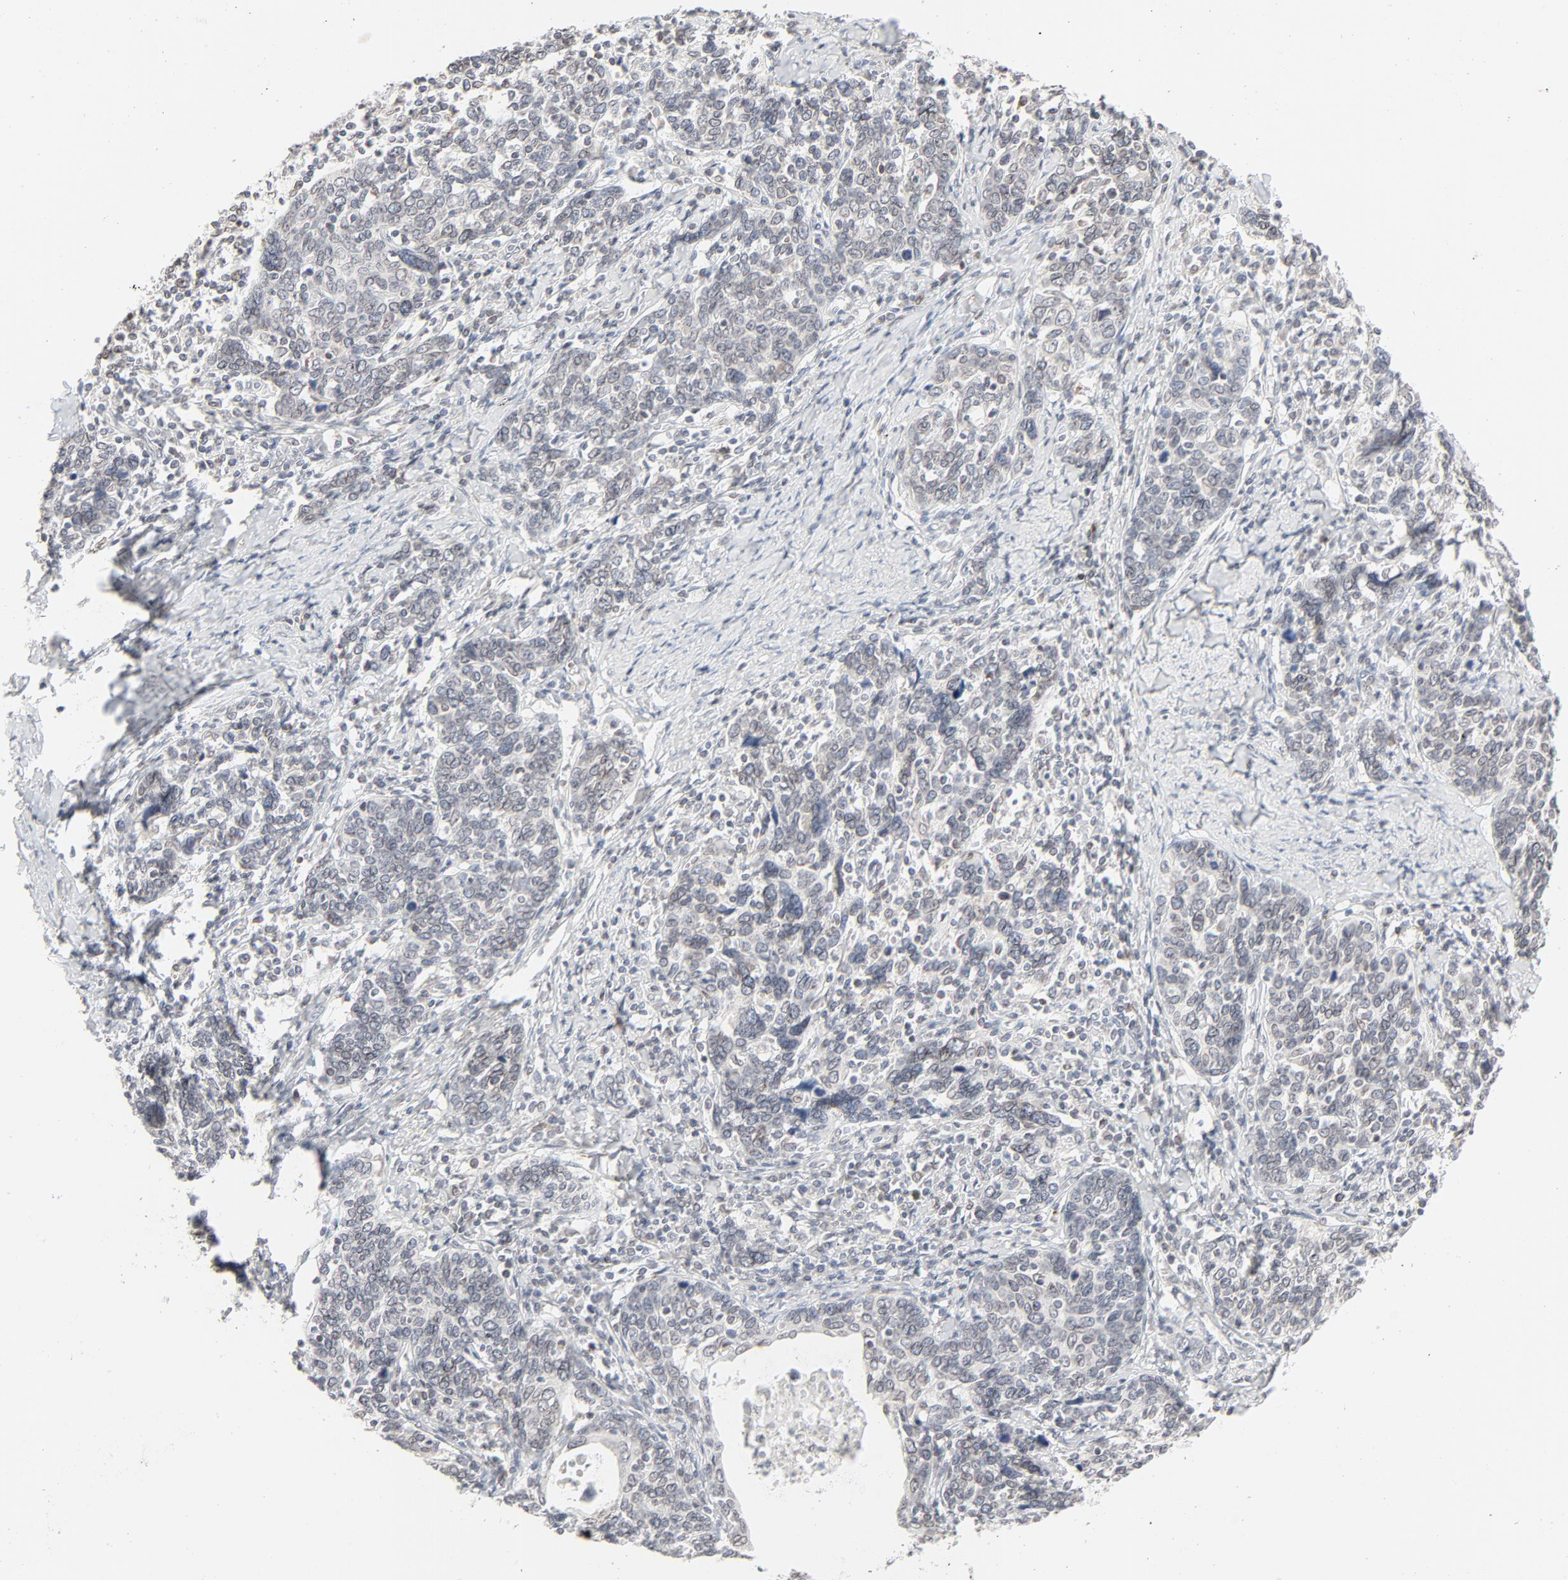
{"staining": {"intensity": "weak", "quantity": "<25%", "location": "cytoplasmic/membranous,nuclear"}, "tissue": "cervical cancer", "cell_type": "Tumor cells", "image_type": "cancer", "snomed": [{"axis": "morphology", "description": "Squamous cell carcinoma, NOS"}, {"axis": "topography", "description": "Cervix"}], "caption": "The immunohistochemistry histopathology image has no significant positivity in tumor cells of cervical cancer tissue.", "gene": "MAD1L1", "patient": {"sex": "female", "age": 41}}